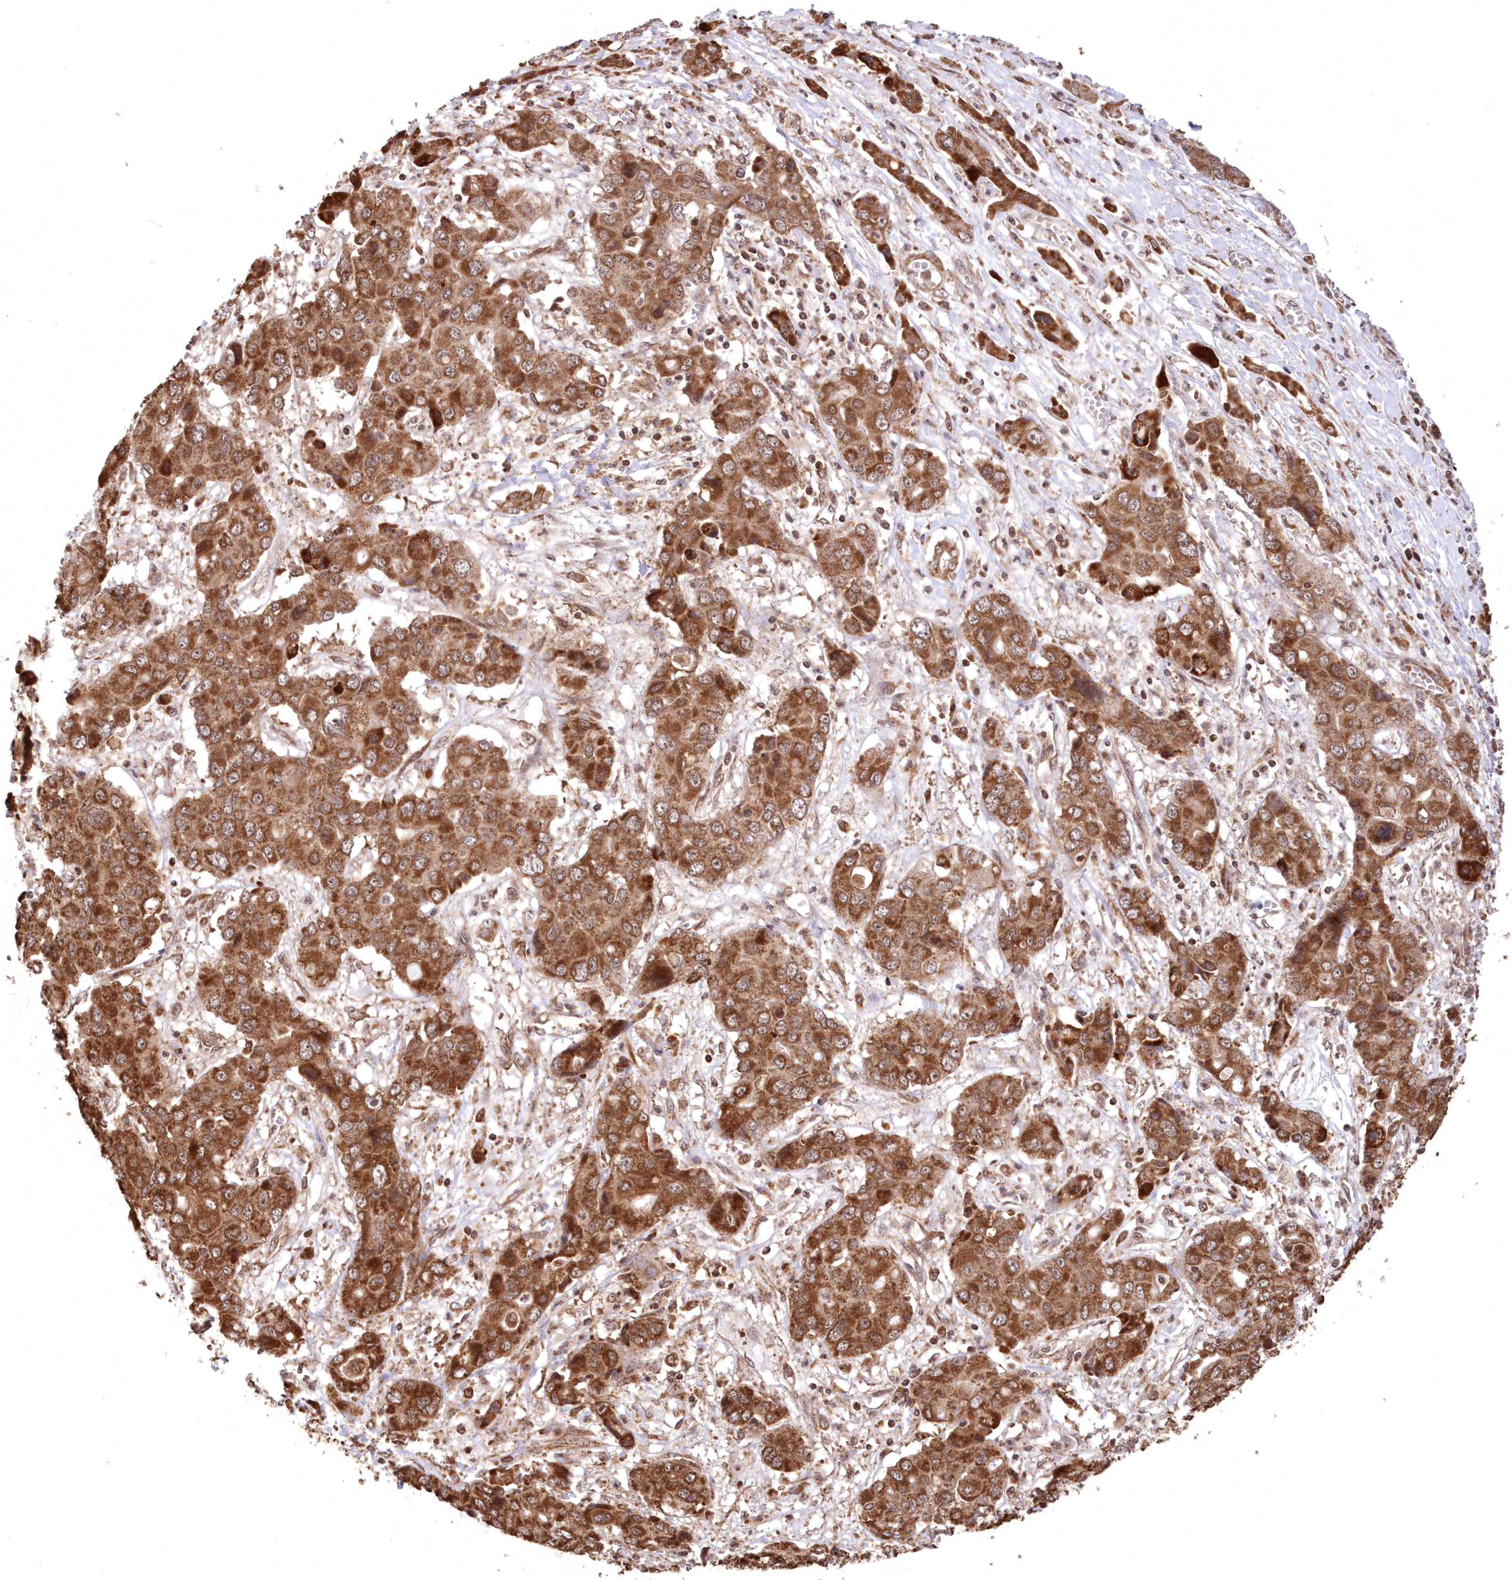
{"staining": {"intensity": "strong", "quantity": ">75%", "location": "cytoplasmic/membranous"}, "tissue": "liver cancer", "cell_type": "Tumor cells", "image_type": "cancer", "snomed": [{"axis": "morphology", "description": "Cholangiocarcinoma"}, {"axis": "topography", "description": "Liver"}], "caption": "Strong cytoplasmic/membranous expression is seen in approximately >75% of tumor cells in liver cancer (cholangiocarcinoma). The staining was performed using DAB (3,3'-diaminobenzidine) to visualize the protein expression in brown, while the nuclei were stained in blue with hematoxylin (Magnification: 20x).", "gene": "PCBP1", "patient": {"sex": "male", "age": 67}}